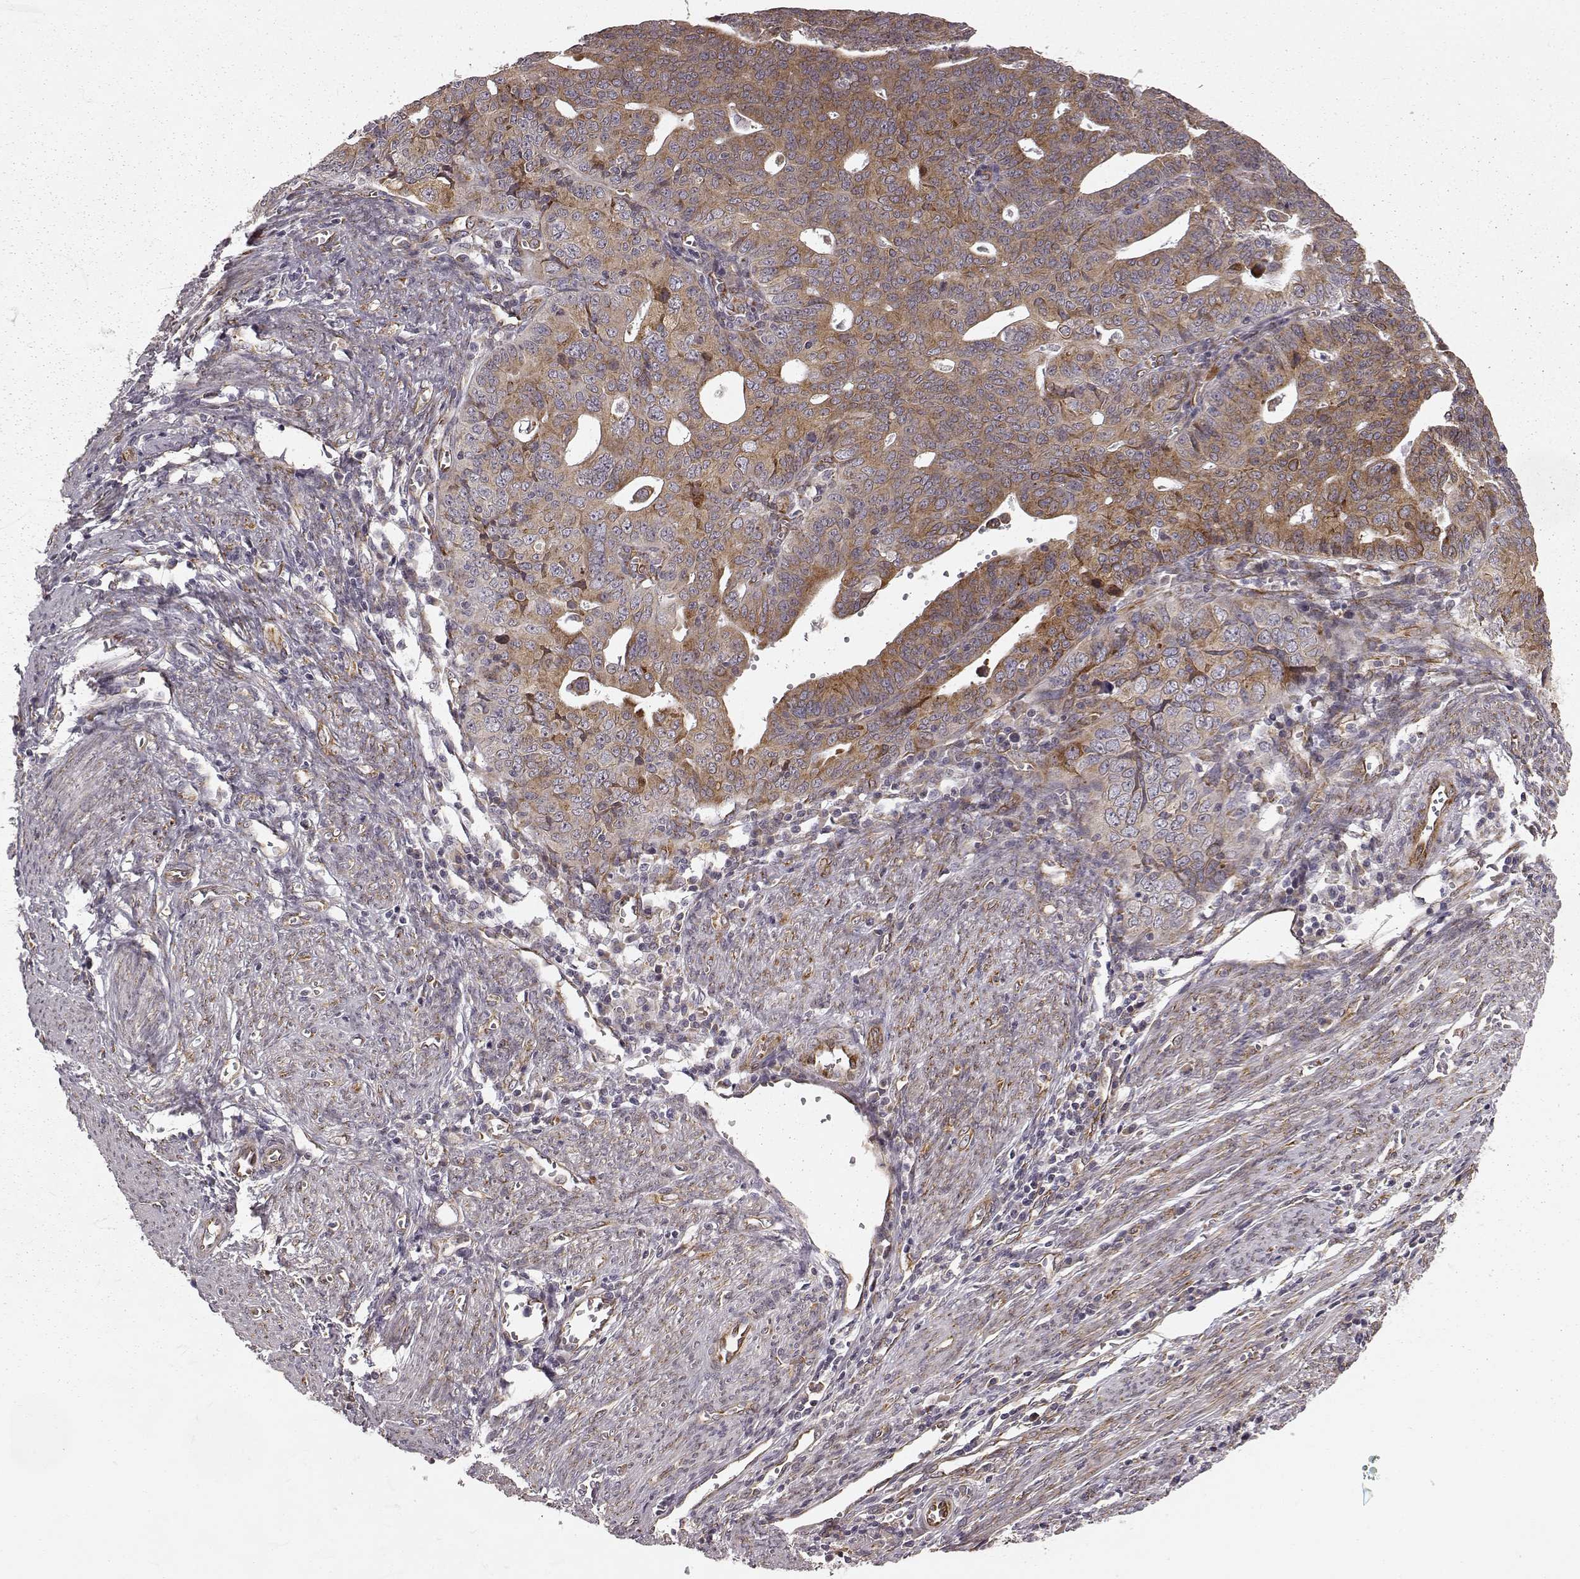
{"staining": {"intensity": "strong", "quantity": "25%-75%", "location": "cytoplasmic/membranous"}, "tissue": "endometrial cancer", "cell_type": "Tumor cells", "image_type": "cancer", "snomed": [{"axis": "morphology", "description": "Adenocarcinoma, NOS"}, {"axis": "topography", "description": "Endometrium"}], "caption": "High-power microscopy captured an immunohistochemistry (IHC) histopathology image of endometrial cancer, revealing strong cytoplasmic/membranous positivity in approximately 25%-75% of tumor cells.", "gene": "TMEM14A", "patient": {"sex": "female", "age": 65}}